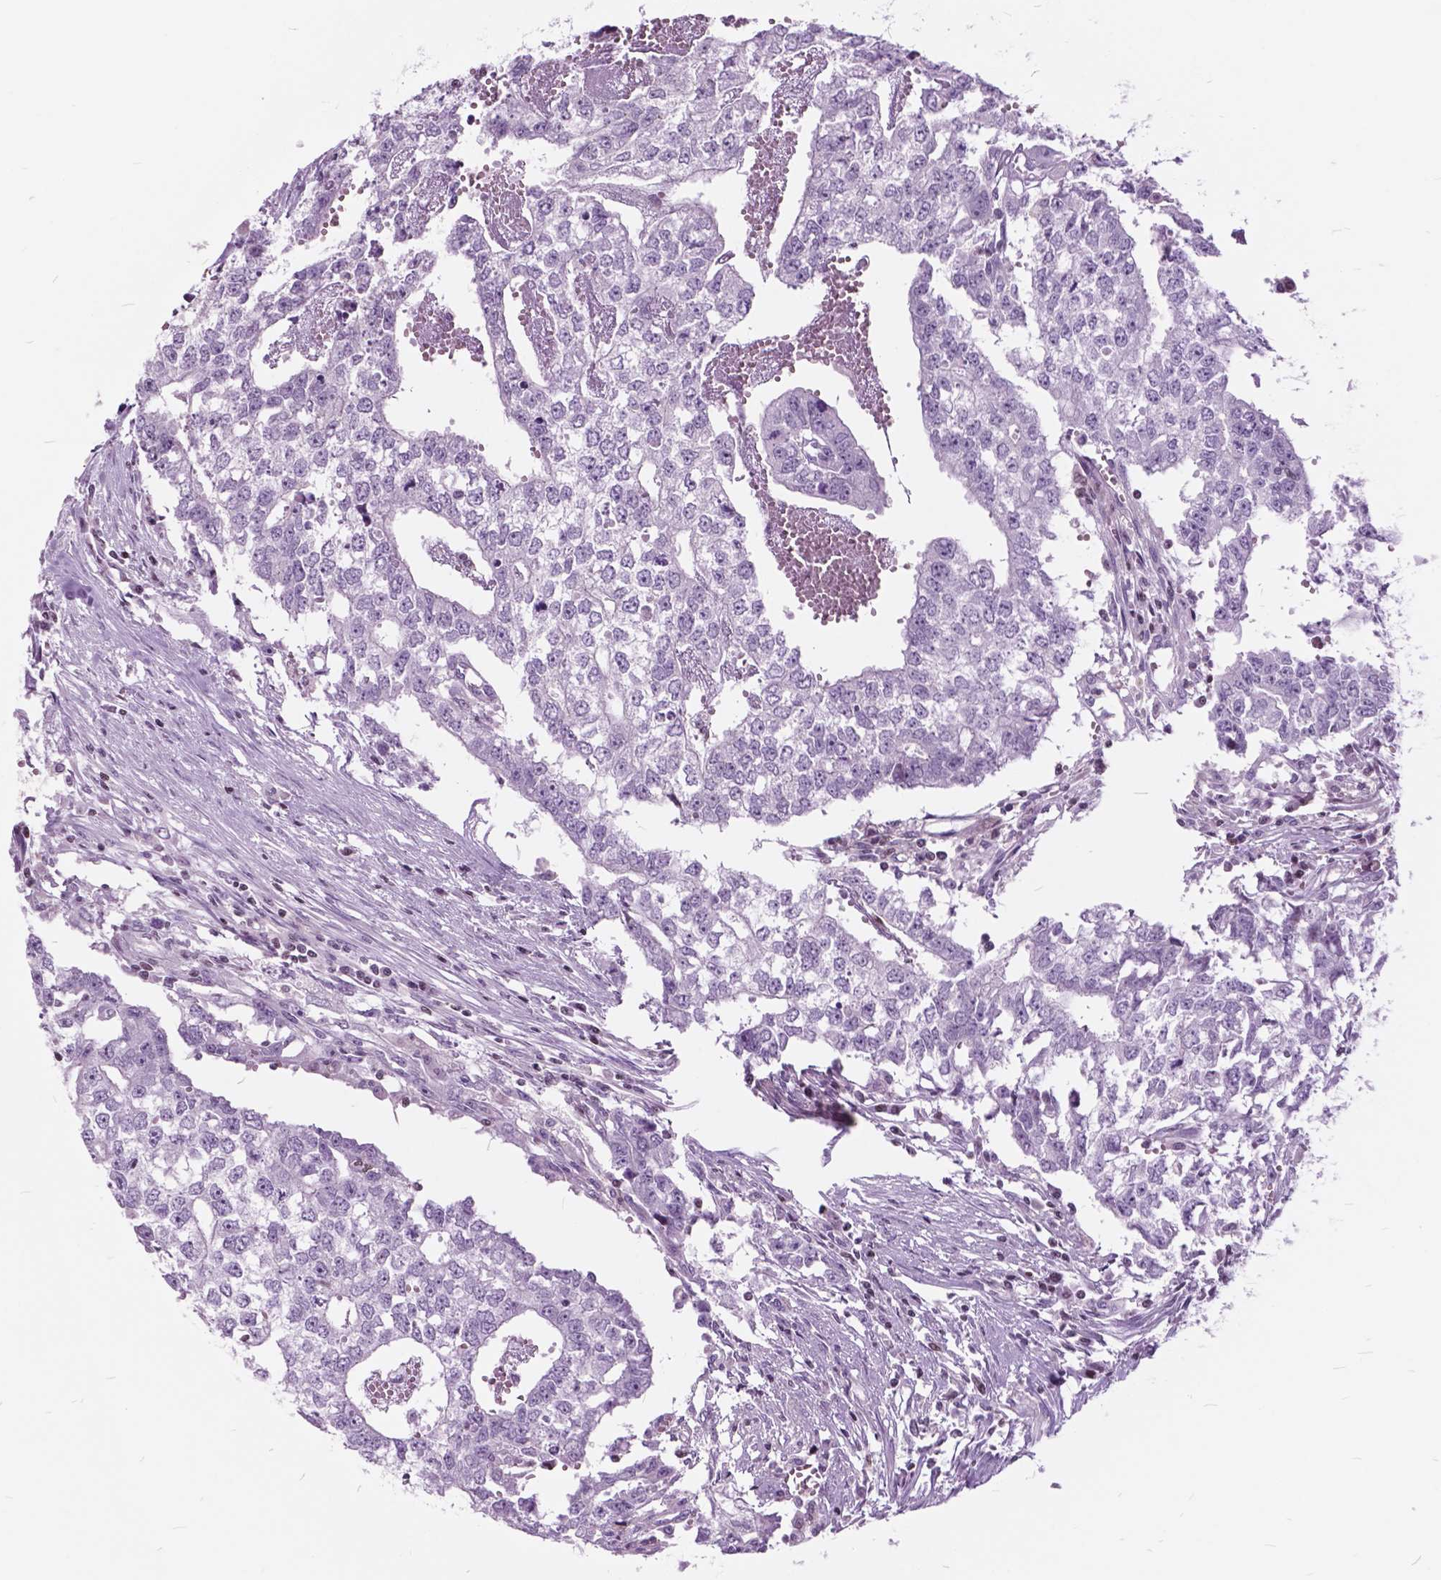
{"staining": {"intensity": "negative", "quantity": "none", "location": "none"}, "tissue": "testis cancer", "cell_type": "Tumor cells", "image_type": "cancer", "snomed": [{"axis": "morphology", "description": "Carcinoma, Embryonal, NOS"}, {"axis": "morphology", "description": "Teratoma, malignant, NOS"}, {"axis": "topography", "description": "Testis"}], "caption": "Immunohistochemistry histopathology image of malignant teratoma (testis) stained for a protein (brown), which displays no expression in tumor cells.", "gene": "SP140", "patient": {"sex": "male", "age": 24}}